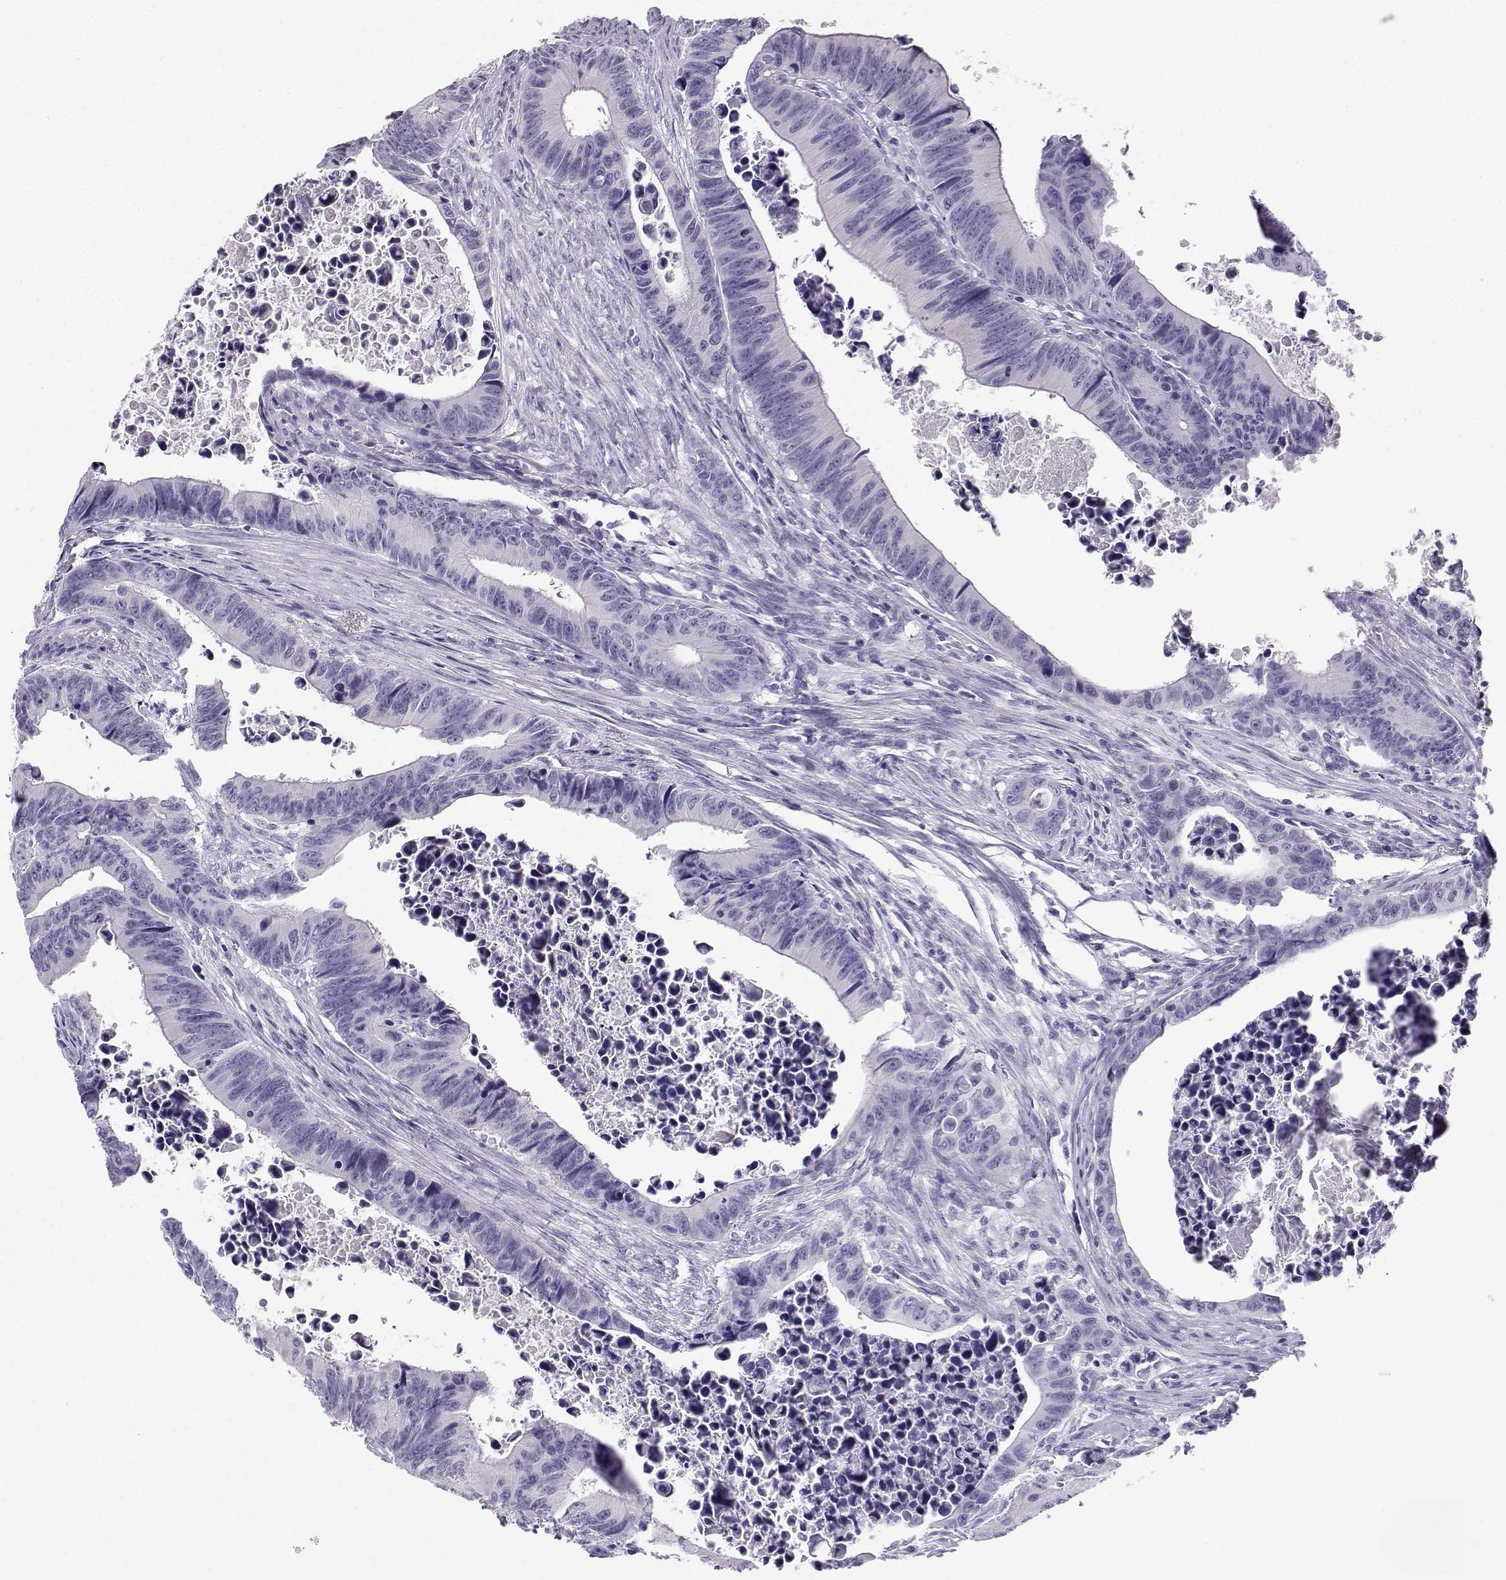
{"staining": {"intensity": "negative", "quantity": "none", "location": "none"}, "tissue": "colorectal cancer", "cell_type": "Tumor cells", "image_type": "cancer", "snomed": [{"axis": "morphology", "description": "Adenocarcinoma, NOS"}, {"axis": "topography", "description": "Colon"}], "caption": "High power microscopy photomicrograph of an immunohistochemistry photomicrograph of colorectal cancer (adenocarcinoma), revealing no significant positivity in tumor cells.", "gene": "NEFL", "patient": {"sex": "female", "age": 87}}